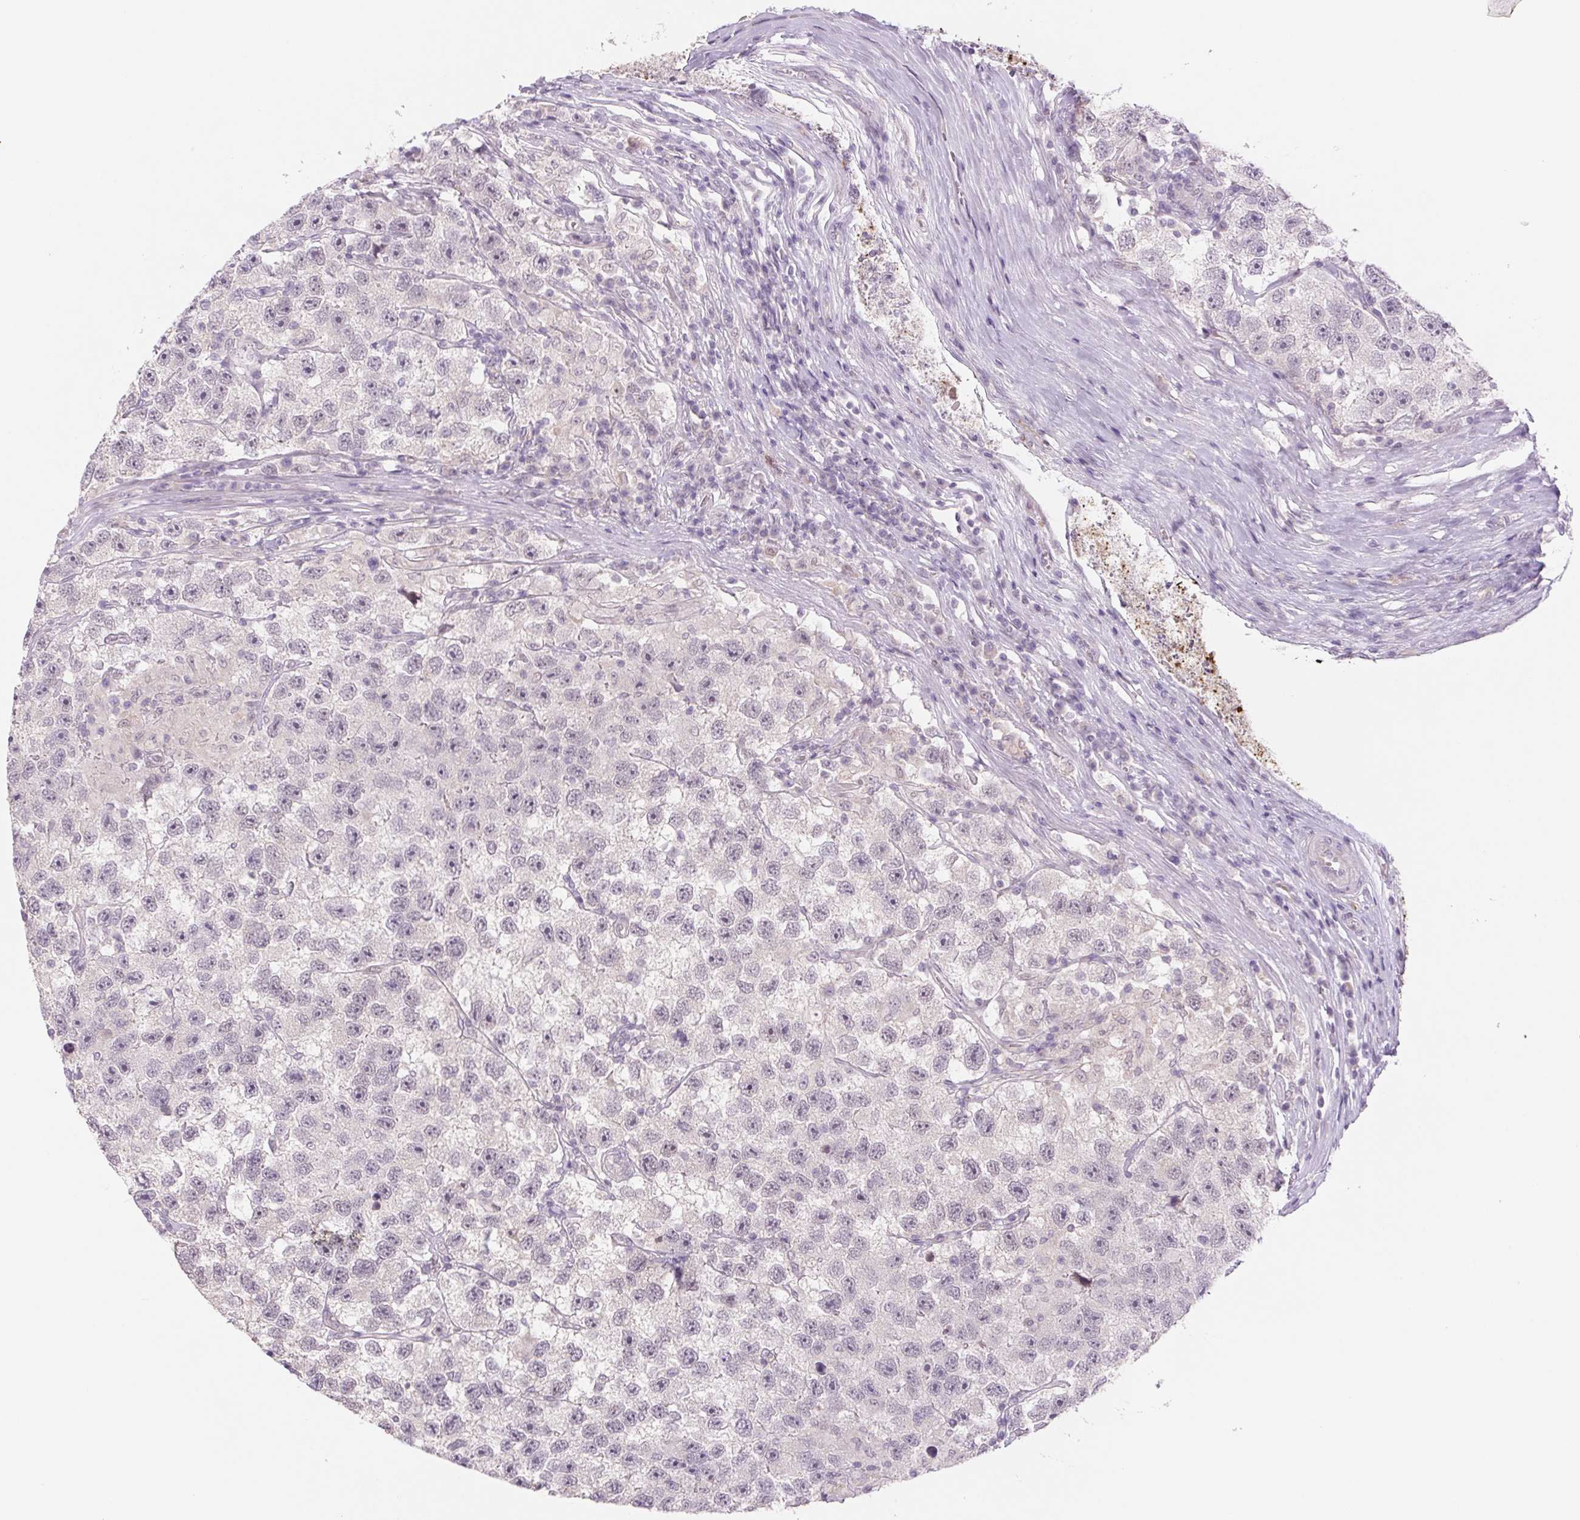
{"staining": {"intensity": "weak", "quantity": "<25%", "location": "nuclear"}, "tissue": "testis cancer", "cell_type": "Tumor cells", "image_type": "cancer", "snomed": [{"axis": "morphology", "description": "Seminoma, NOS"}, {"axis": "topography", "description": "Testis"}], "caption": "This is a photomicrograph of IHC staining of seminoma (testis), which shows no staining in tumor cells.", "gene": "KRT1", "patient": {"sex": "male", "age": 26}}